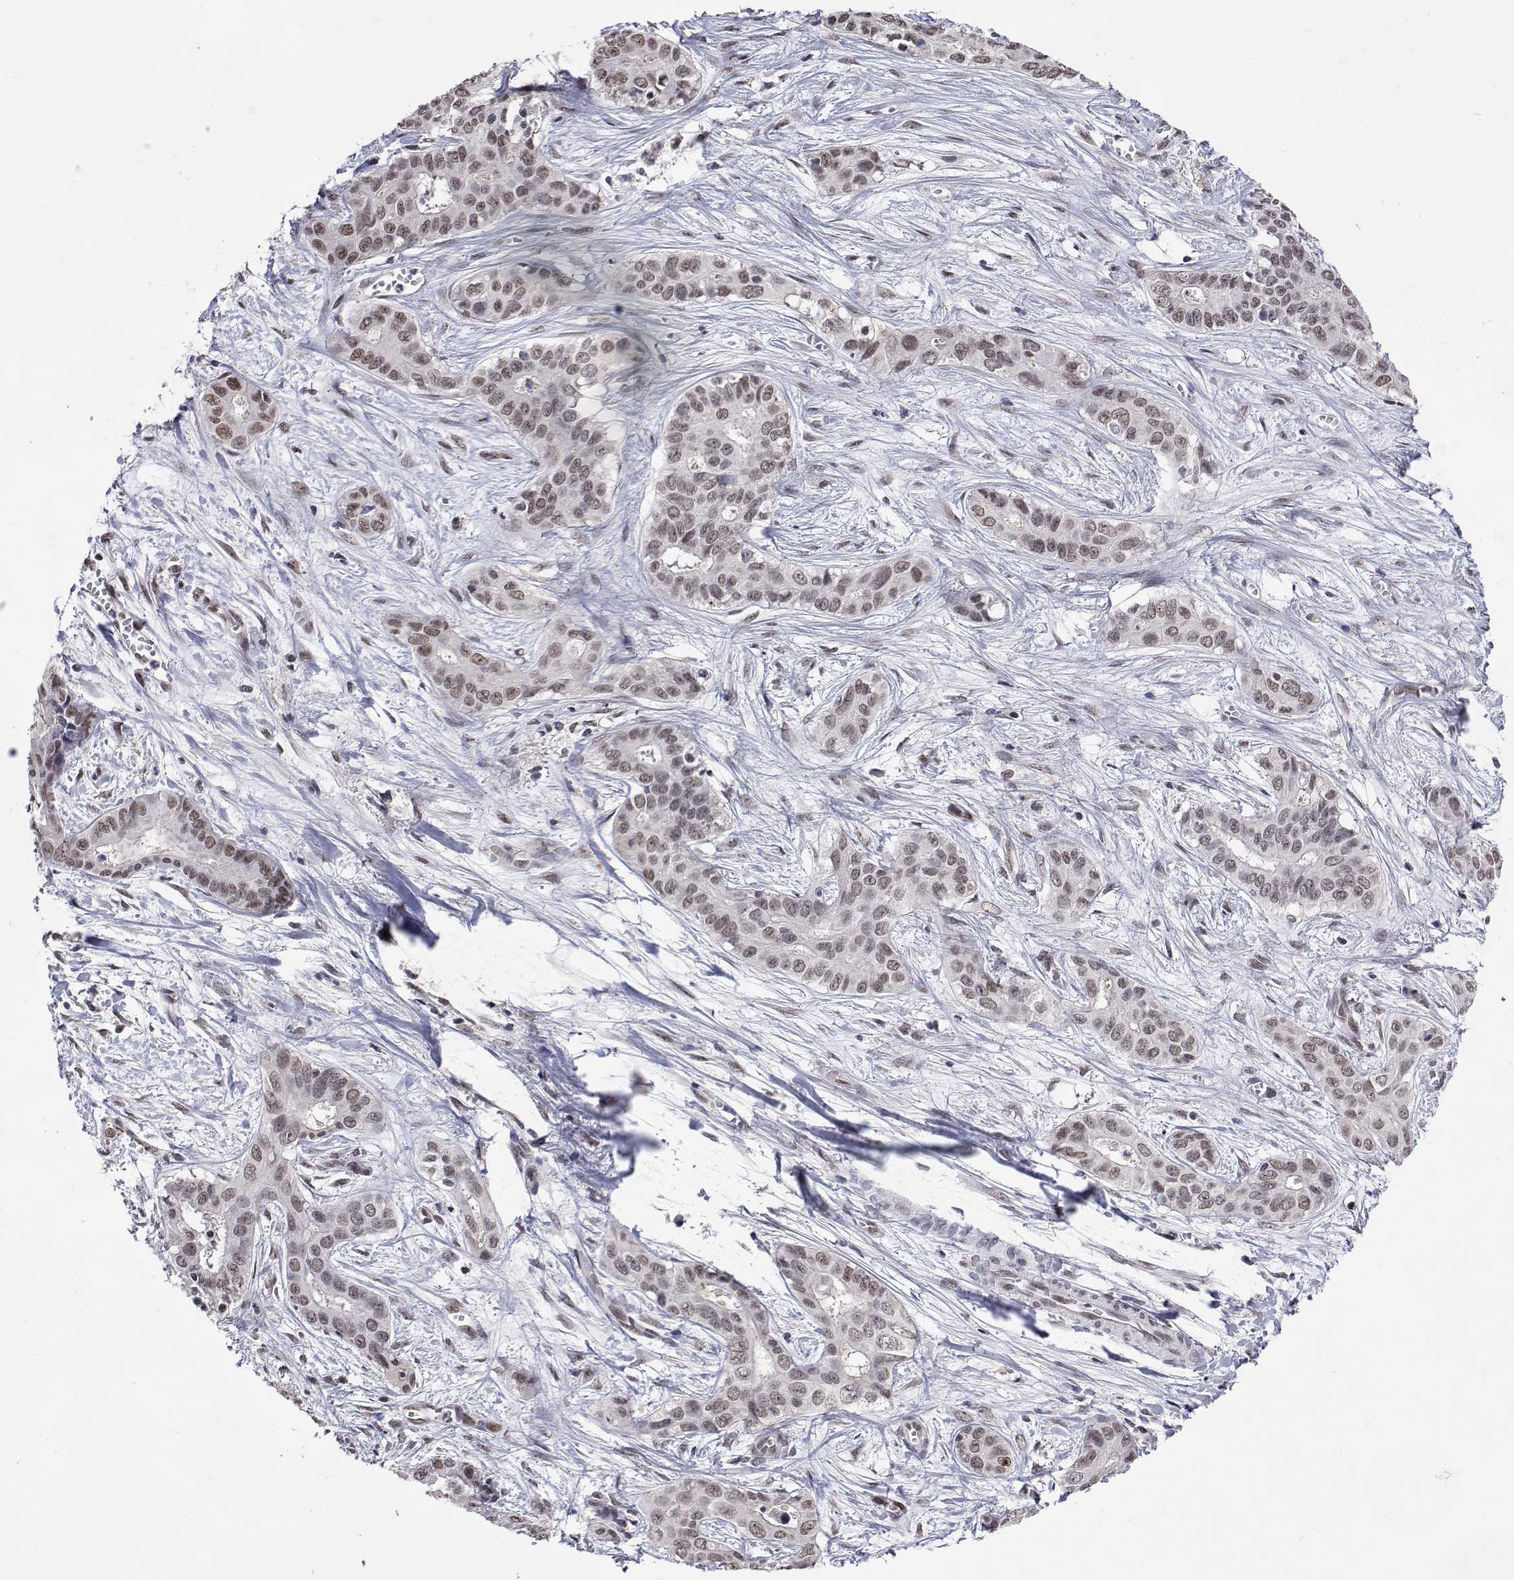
{"staining": {"intensity": "moderate", "quantity": ">75%", "location": "nuclear"}, "tissue": "liver cancer", "cell_type": "Tumor cells", "image_type": "cancer", "snomed": [{"axis": "morphology", "description": "Cholangiocarcinoma"}, {"axis": "topography", "description": "Liver"}], "caption": "An image showing moderate nuclear expression in approximately >75% of tumor cells in cholangiocarcinoma (liver), as visualized by brown immunohistochemical staining.", "gene": "HNRNPA0", "patient": {"sex": "female", "age": 65}}